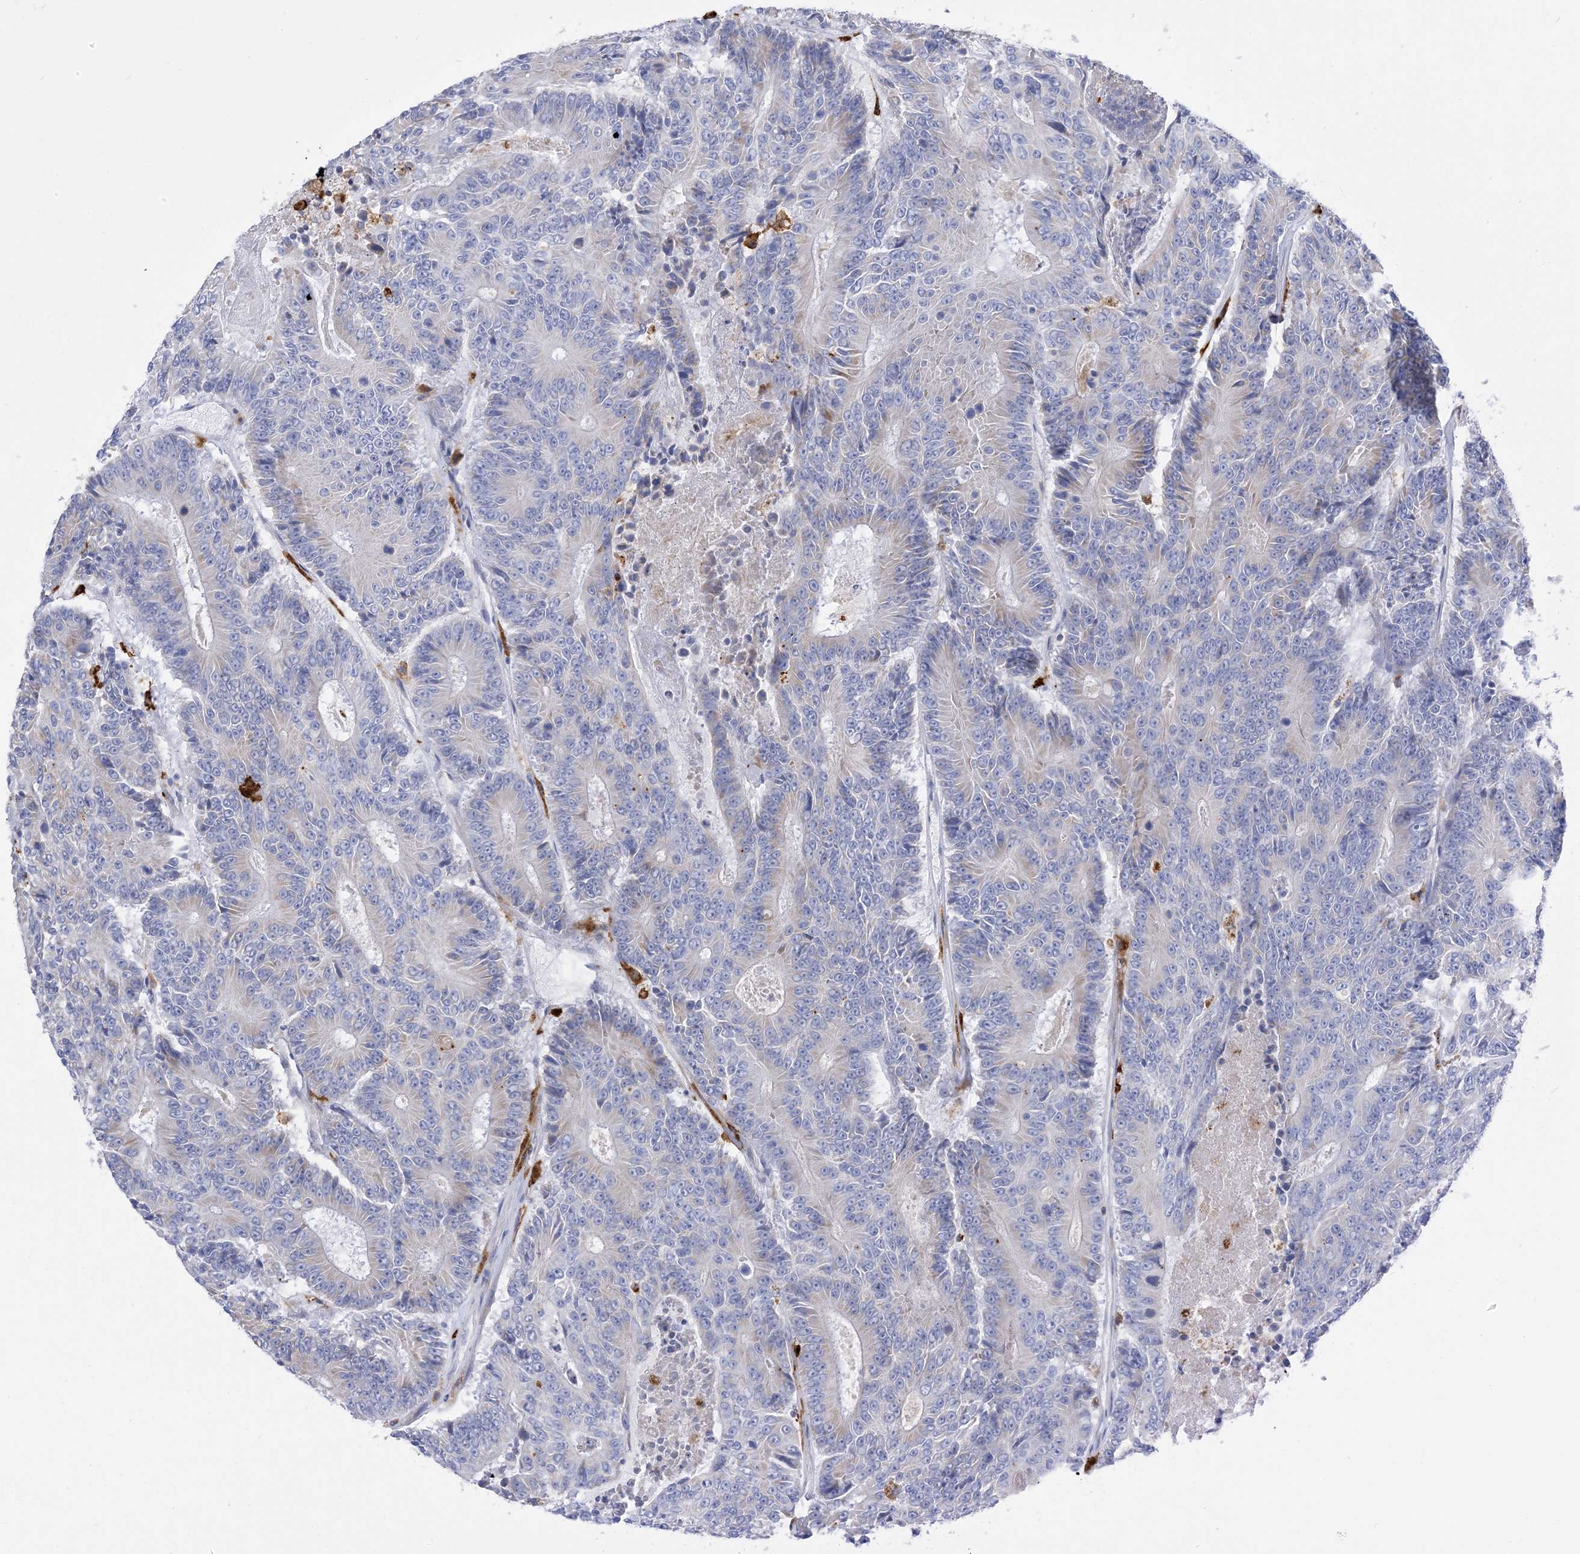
{"staining": {"intensity": "negative", "quantity": "none", "location": "none"}, "tissue": "colorectal cancer", "cell_type": "Tumor cells", "image_type": "cancer", "snomed": [{"axis": "morphology", "description": "Adenocarcinoma, NOS"}, {"axis": "topography", "description": "Colon"}], "caption": "A micrograph of colorectal adenocarcinoma stained for a protein demonstrates no brown staining in tumor cells.", "gene": "DPH3", "patient": {"sex": "male", "age": 83}}